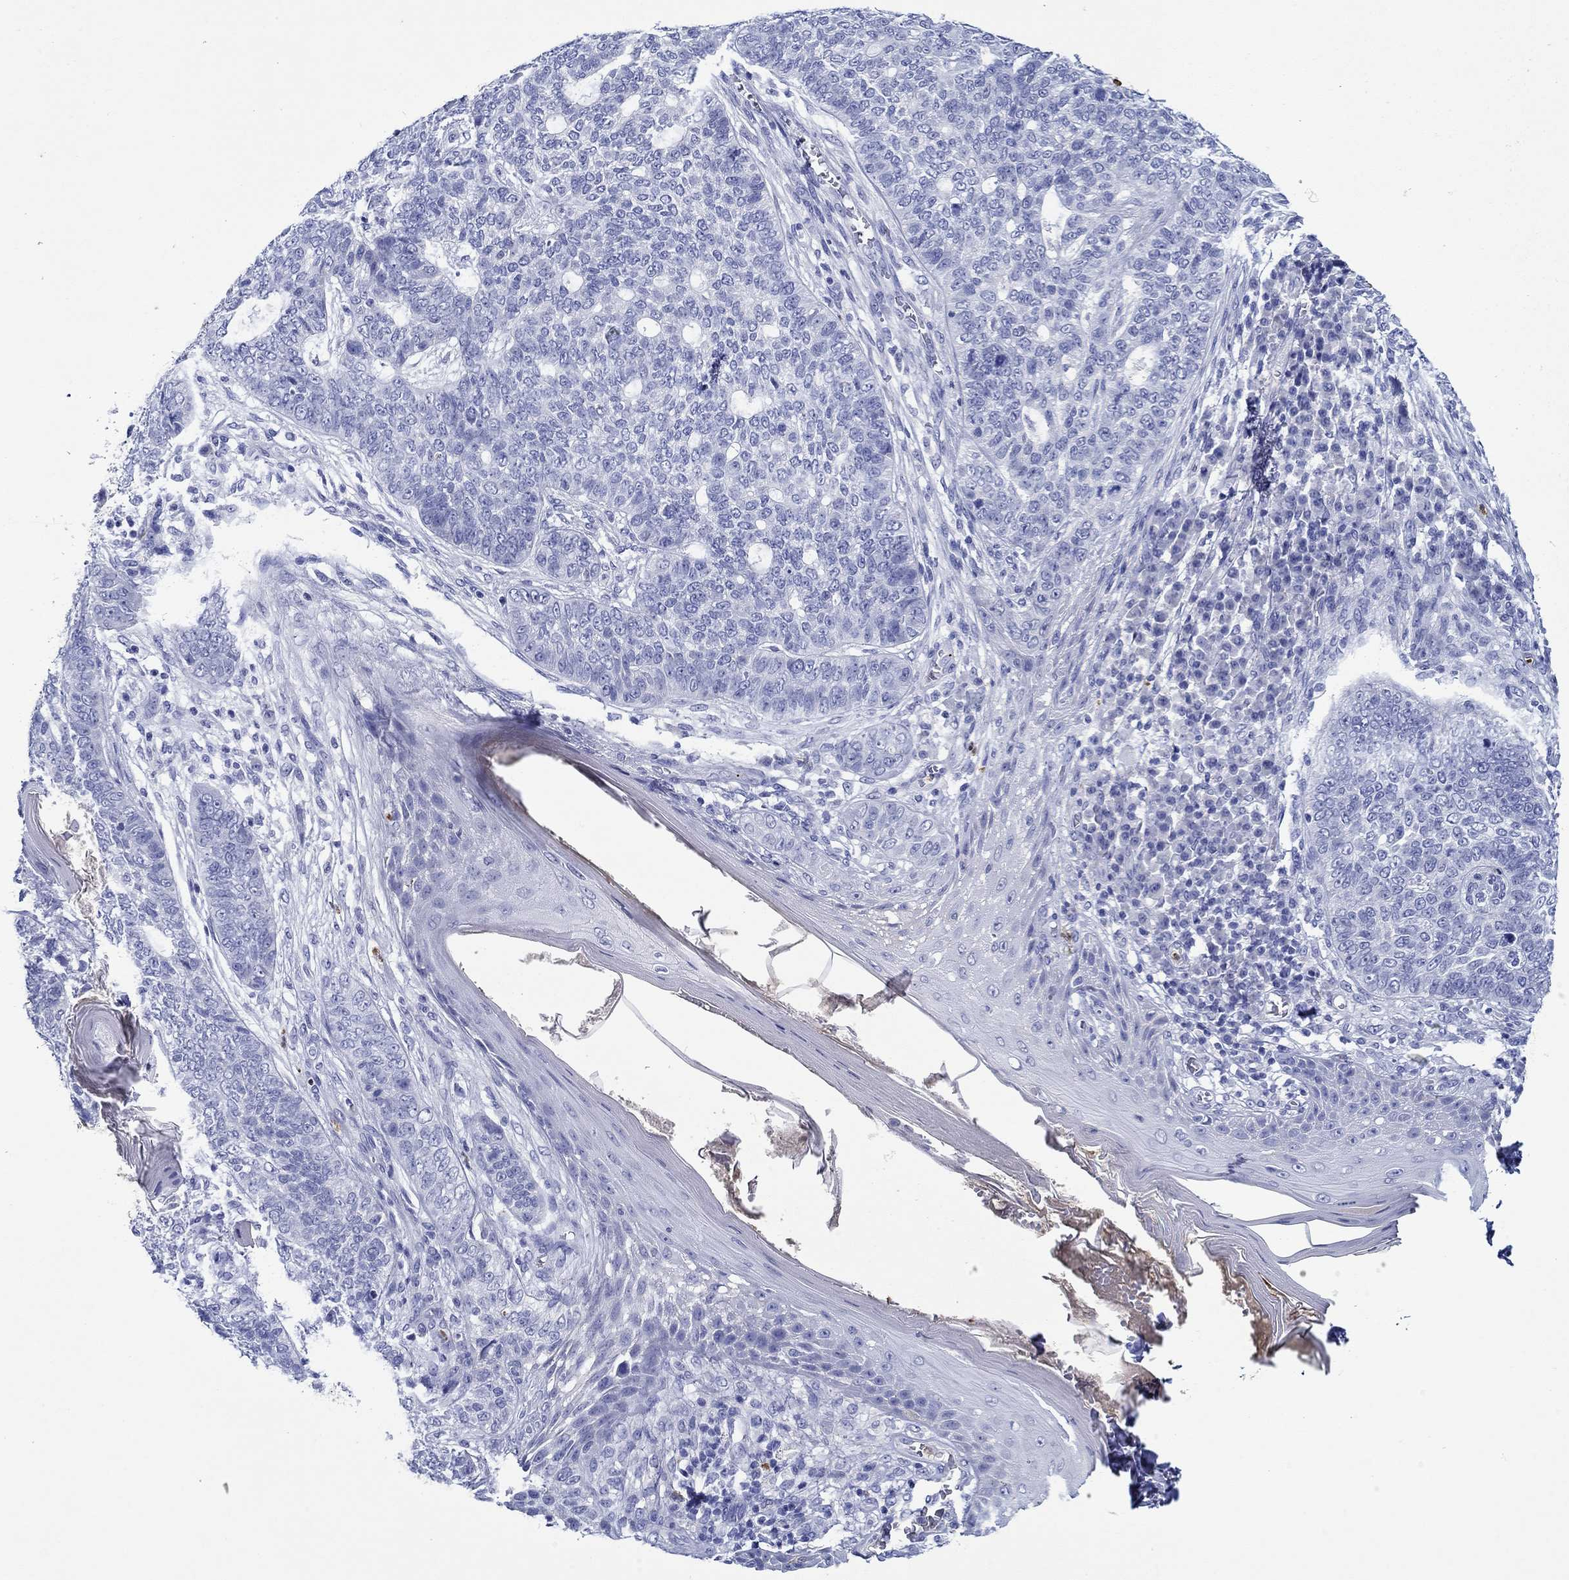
{"staining": {"intensity": "negative", "quantity": "none", "location": "none"}, "tissue": "skin cancer", "cell_type": "Tumor cells", "image_type": "cancer", "snomed": [{"axis": "morphology", "description": "Basal cell carcinoma"}, {"axis": "topography", "description": "Skin"}], "caption": "A high-resolution photomicrograph shows IHC staining of skin cancer (basal cell carcinoma), which reveals no significant staining in tumor cells.", "gene": "EPX", "patient": {"sex": "female", "age": 69}}